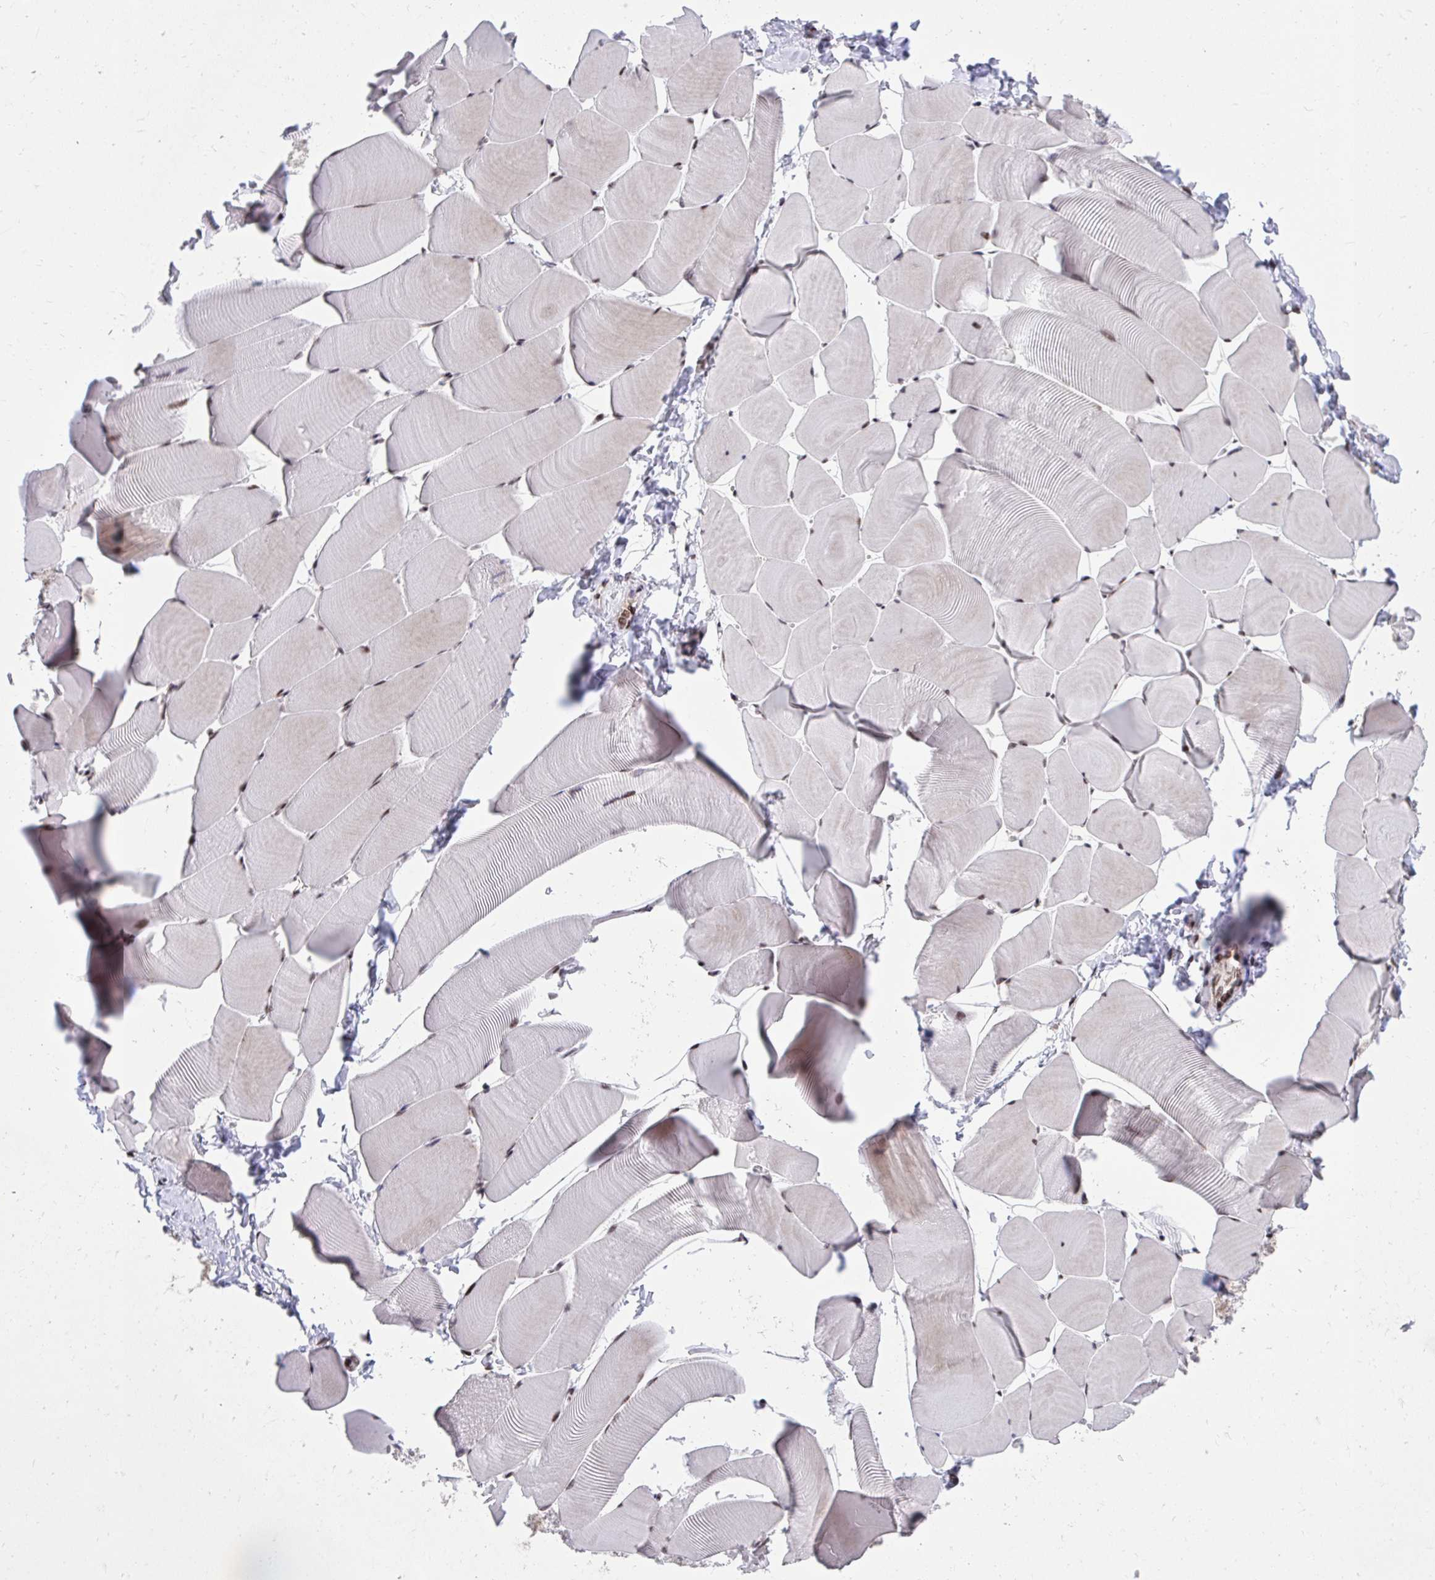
{"staining": {"intensity": "weak", "quantity": "25%-75%", "location": "nuclear"}, "tissue": "skeletal muscle", "cell_type": "Myocytes", "image_type": "normal", "snomed": [{"axis": "morphology", "description": "Normal tissue, NOS"}, {"axis": "topography", "description": "Skeletal muscle"}], "caption": "Weak nuclear positivity for a protein is identified in about 25%-75% of myocytes of unremarkable skeletal muscle using IHC.", "gene": "SYNE4", "patient": {"sex": "male", "age": 25}}